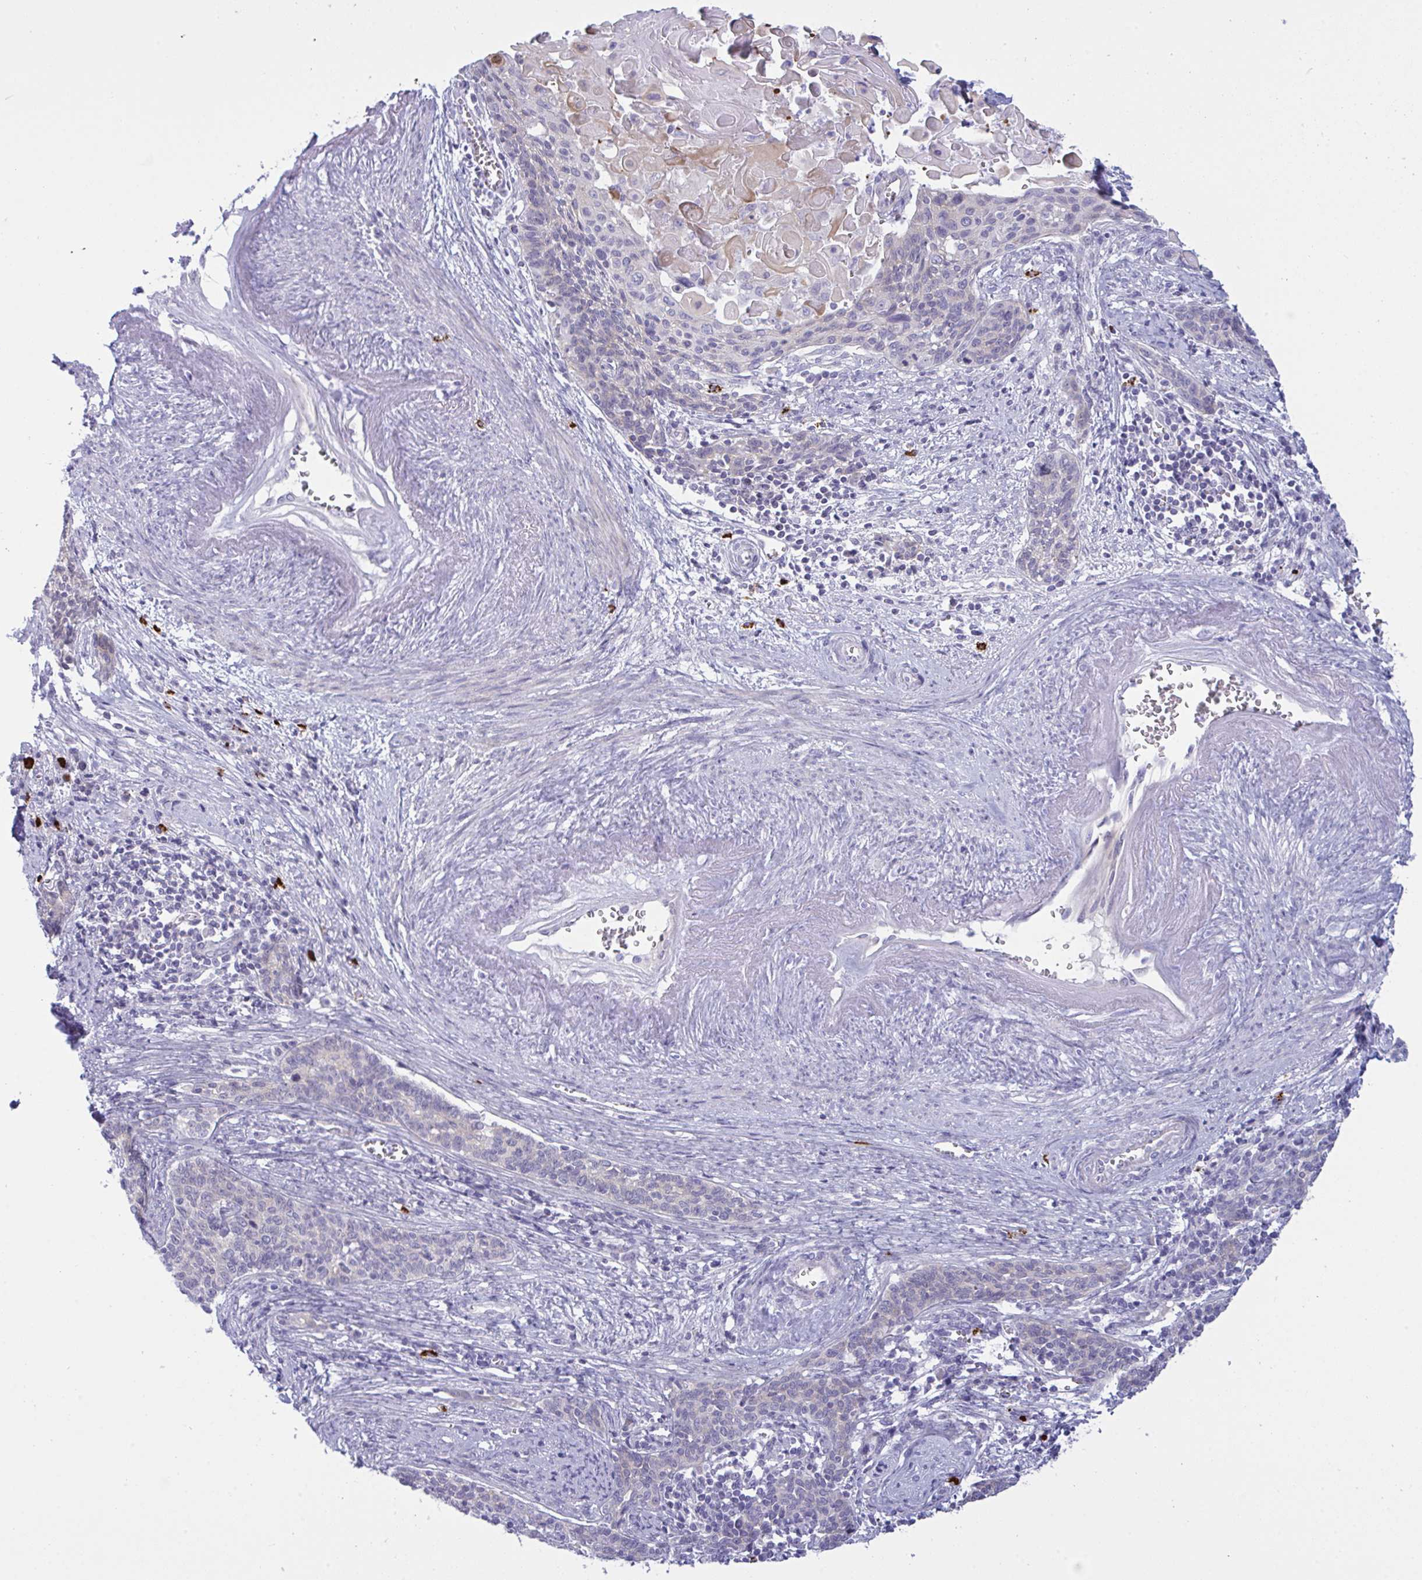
{"staining": {"intensity": "moderate", "quantity": "<25%", "location": "nuclear"}, "tissue": "cervical cancer", "cell_type": "Tumor cells", "image_type": "cancer", "snomed": [{"axis": "morphology", "description": "Squamous cell carcinoma, NOS"}, {"axis": "topography", "description": "Cervix"}], "caption": "Immunohistochemistry (IHC) staining of squamous cell carcinoma (cervical), which shows low levels of moderate nuclear expression in about <25% of tumor cells indicating moderate nuclear protein staining. The staining was performed using DAB (3,3'-diaminobenzidine) (brown) for protein detection and nuclei were counterstained in hematoxylin (blue).", "gene": "ZNF684", "patient": {"sex": "female", "age": 39}}